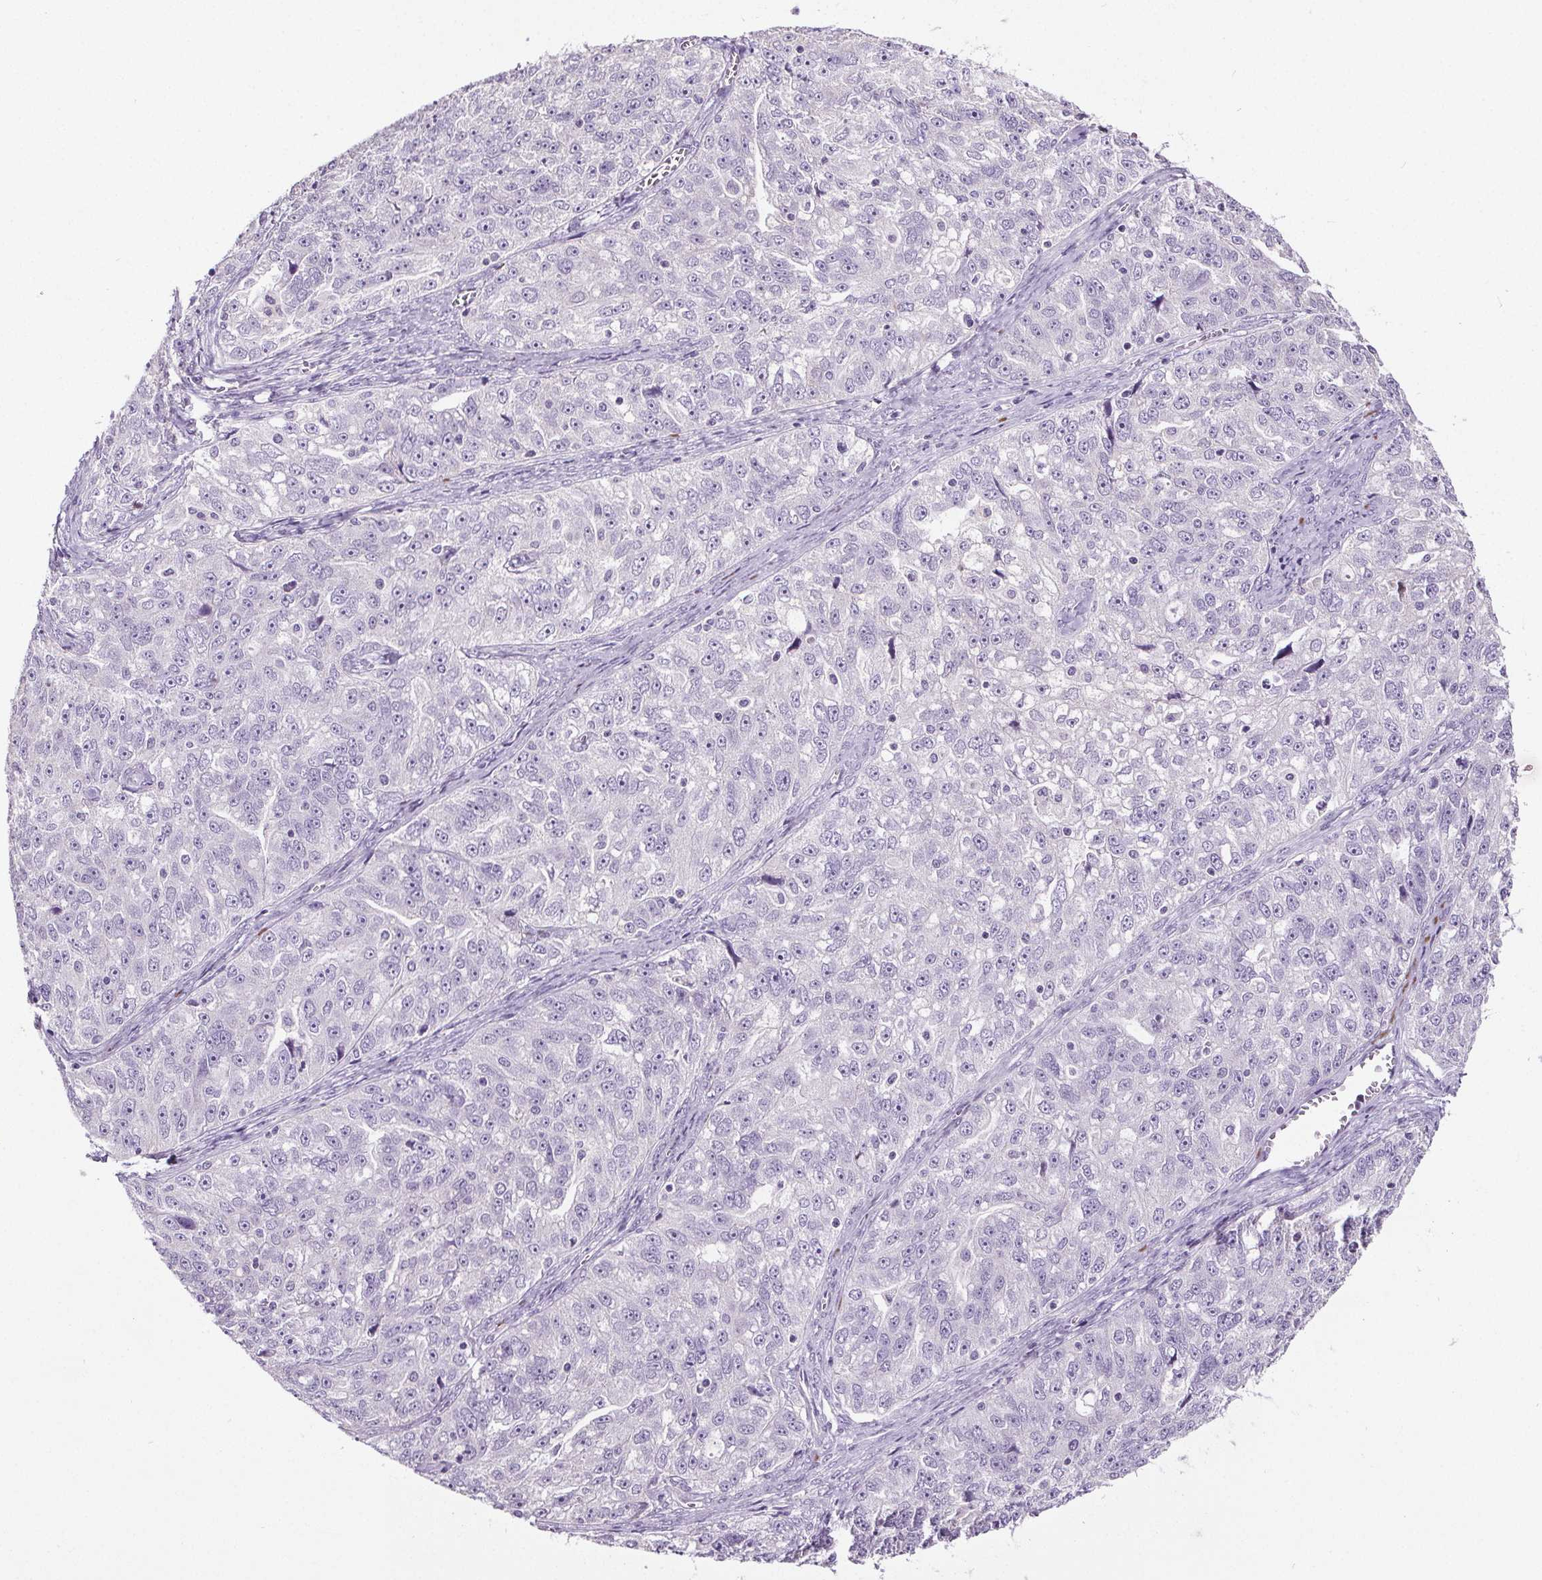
{"staining": {"intensity": "negative", "quantity": "none", "location": "none"}, "tissue": "ovarian cancer", "cell_type": "Tumor cells", "image_type": "cancer", "snomed": [{"axis": "morphology", "description": "Cystadenocarcinoma, serous, NOS"}, {"axis": "topography", "description": "Ovary"}], "caption": "The image shows no significant expression in tumor cells of ovarian cancer.", "gene": "GPIHBP1", "patient": {"sex": "female", "age": 51}}